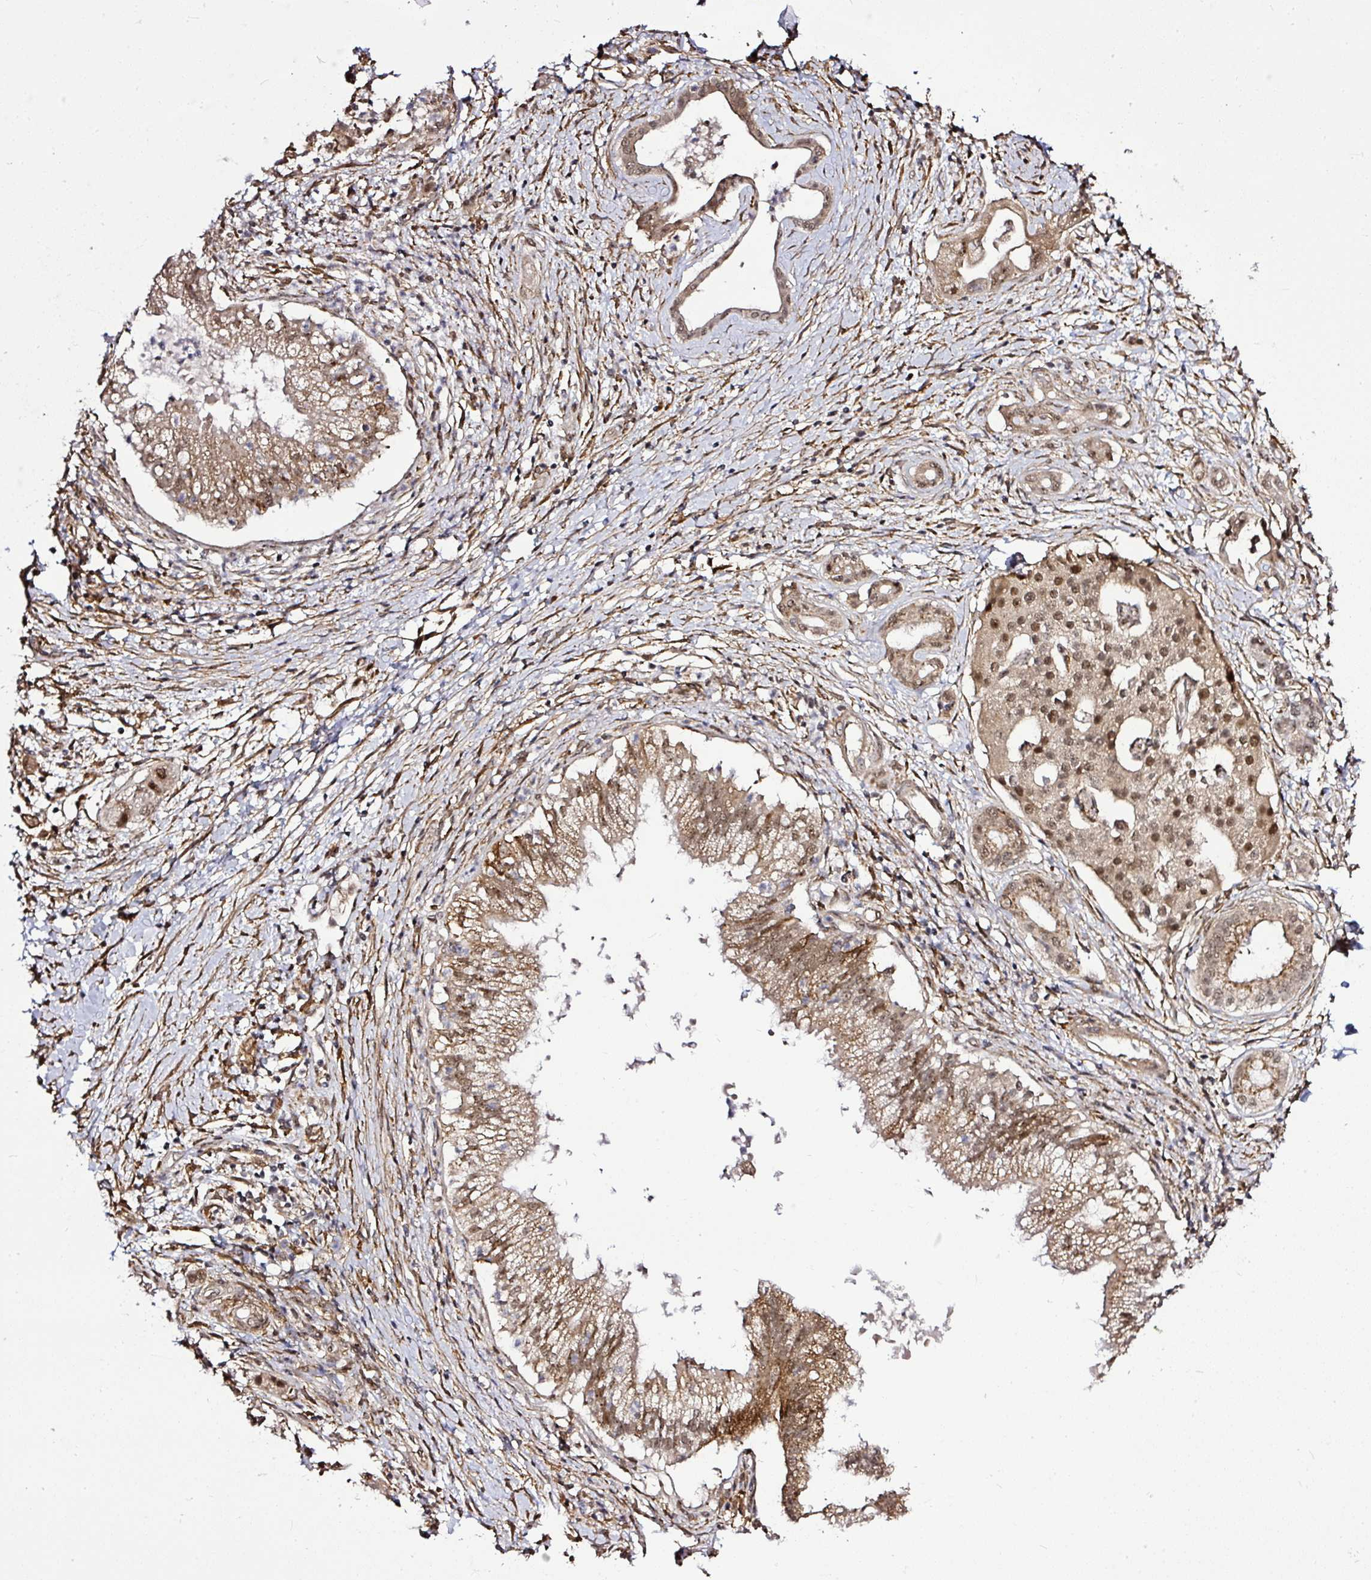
{"staining": {"intensity": "moderate", "quantity": ">75%", "location": "cytoplasmic/membranous,nuclear"}, "tissue": "pancreatic cancer", "cell_type": "Tumor cells", "image_type": "cancer", "snomed": [{"axis": "morphology", "description": "Adenocarcinoma, NOS"}, {"axis": "topography", "description": "Pancreas"}], "caption": "Pancreatic adenocarcinoma stained with a brown dye shows moderate cytoplasmic/membranous and nuclear positive staining in approximately >75% of tumor cells.", "gene": "FAM153A", "patient": {"sex": "male", "age": 70}}